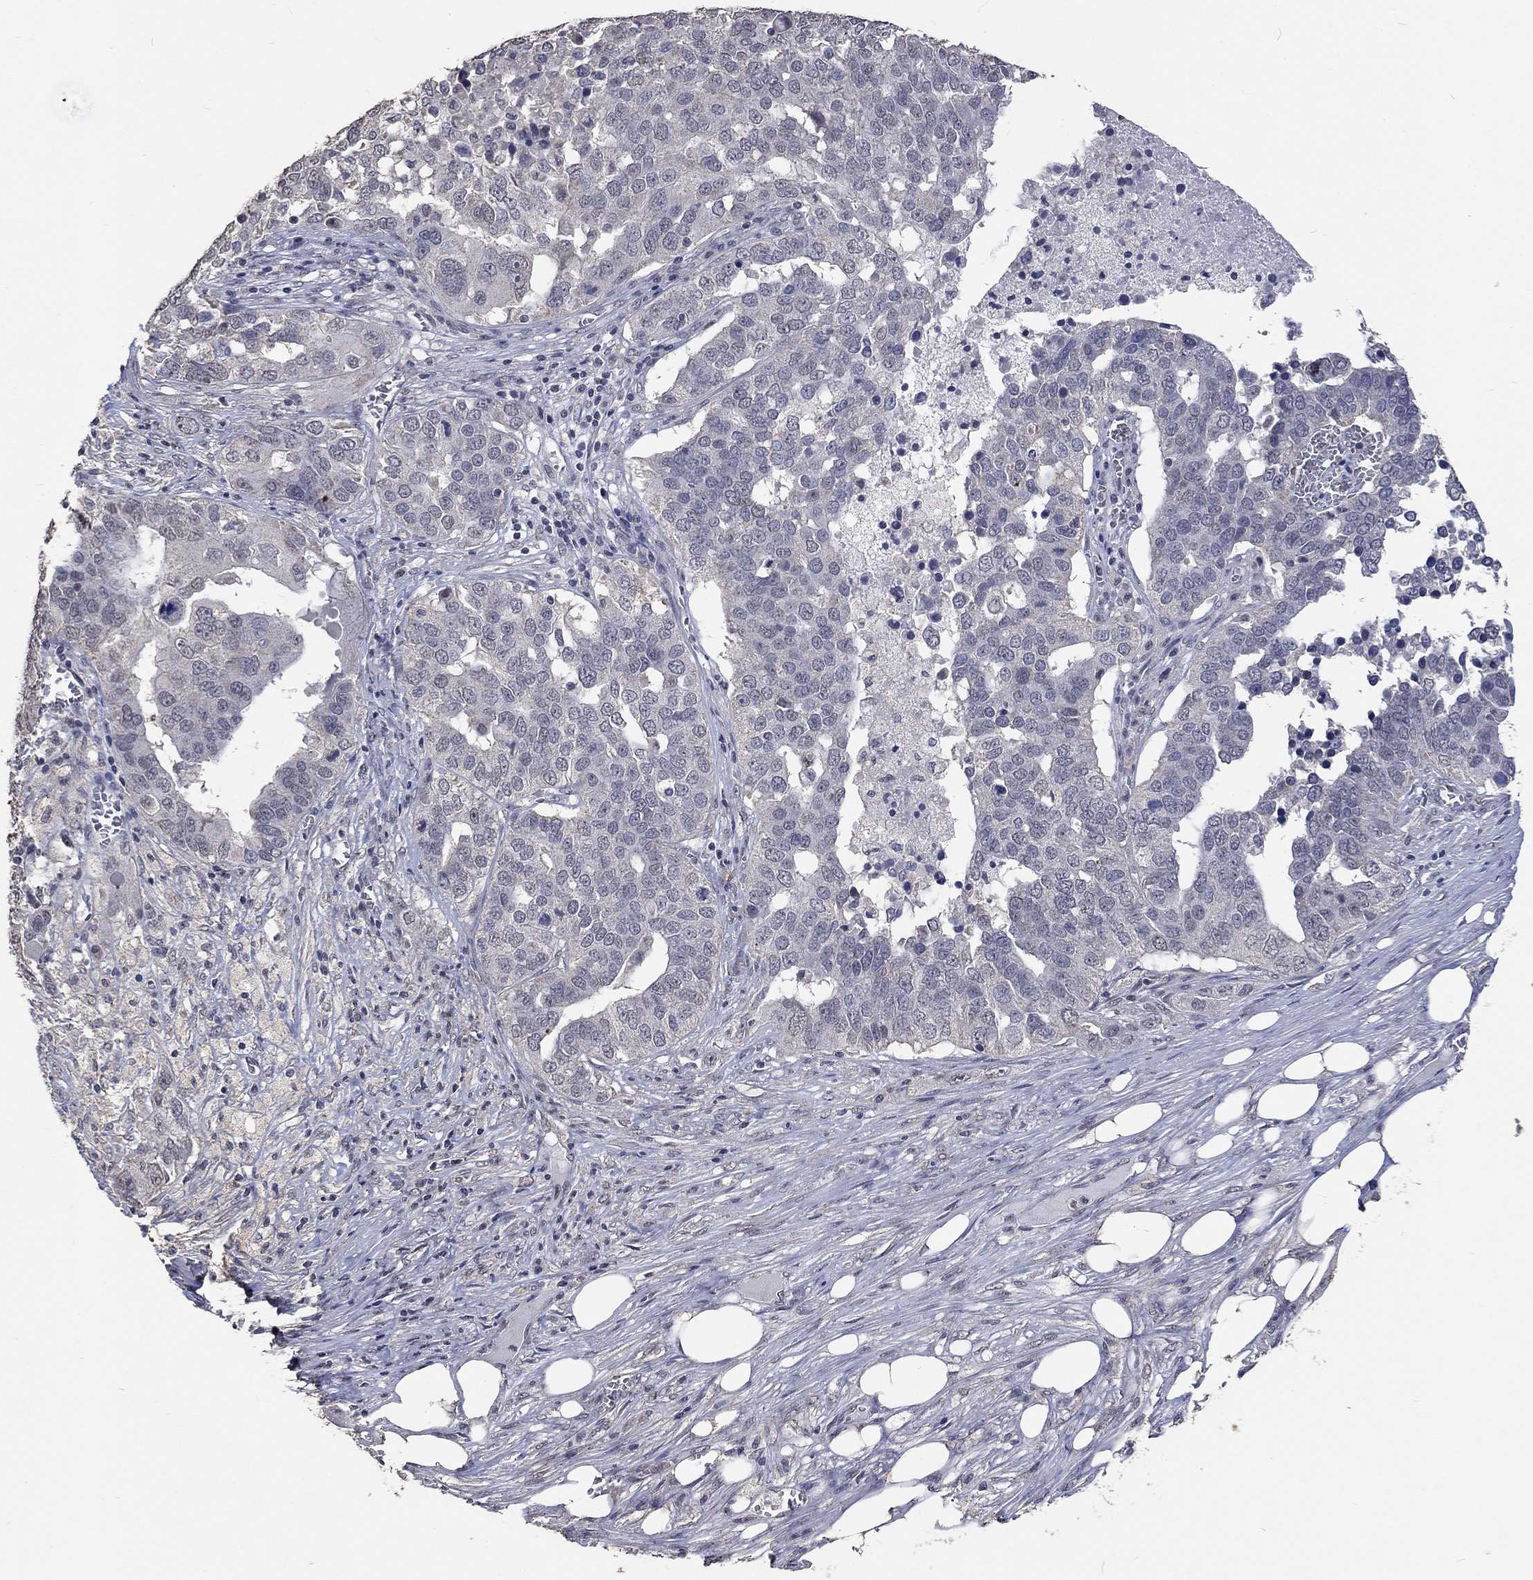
{"staining": {"intensity": "negative", "quantity": "none", "location": "none"}, "tissue": "ovarian cancer", "cell_type": "Tumor cells", "image_type": "cancer", "snomed": [{"axis": "morphology", "description": "Carcinoma, endometroid"}, {"axis": "topography", "description": "Soft tissue"}, {"axis": "topography", "description": "Ovary"}], "caption": "Ovarian cancer was stained to show a protein in brown. There is no significant staining in tumor cells.", "gene": "SPATA33", "patient": {"sex": "female", "age": 52}}